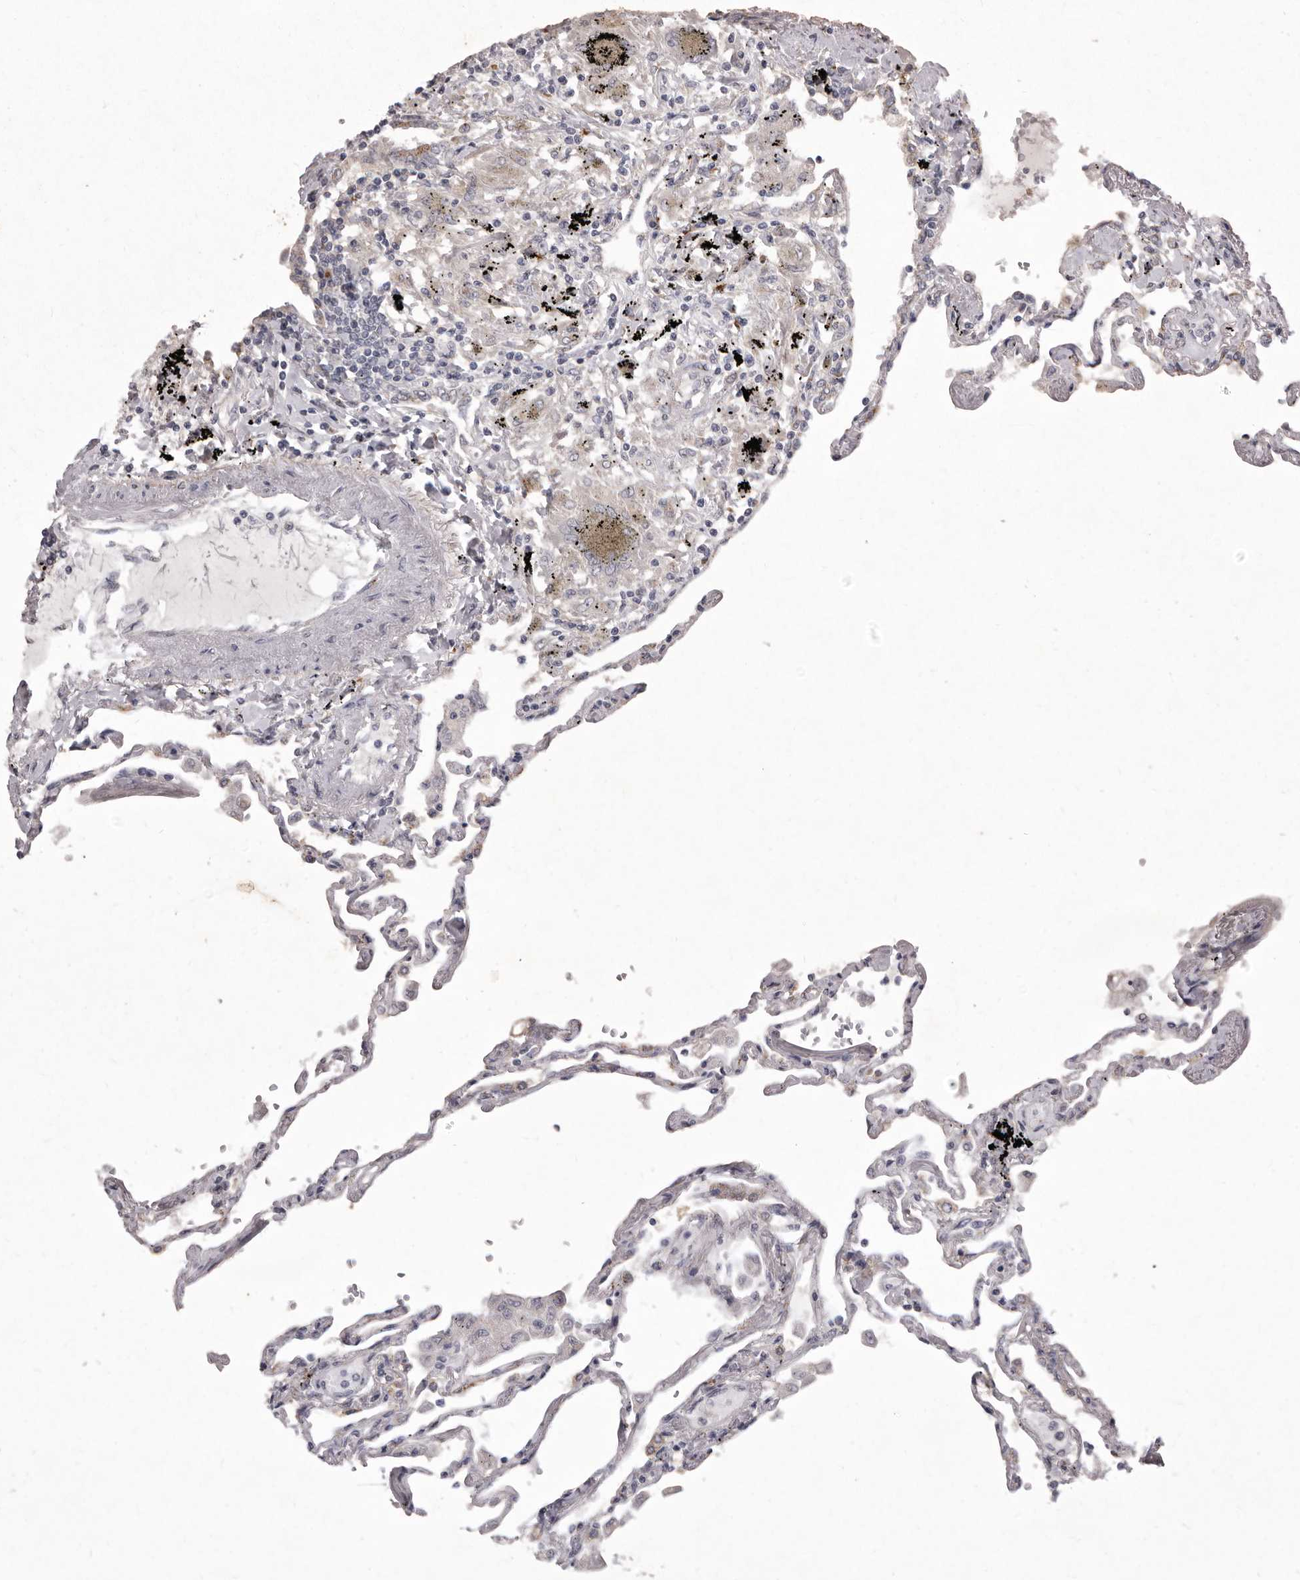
{"staining": {"intensity": "negative", "quantity": "none", "location": "none"}, "tissue": "lung", "cell_type": "Alveolar cells", "image_type": "normal", "snomed": [{"axis": "morphology", "description": "Normal tissue, NOS"}, {"axis": "topography", "description": "Lung"}], "caption": "IHC photomicrograph of benign lung: human lung stained with DAB (3,3'-diaminobenzidine) reveals no significant protein positivity in alveolar cells. (Brightfield microscopy of DAB (3,3'-diaminobenzidine) IHC at high magnification).", "gene": "P2RX6", "patient": {"sex": "female", "age": 67}}